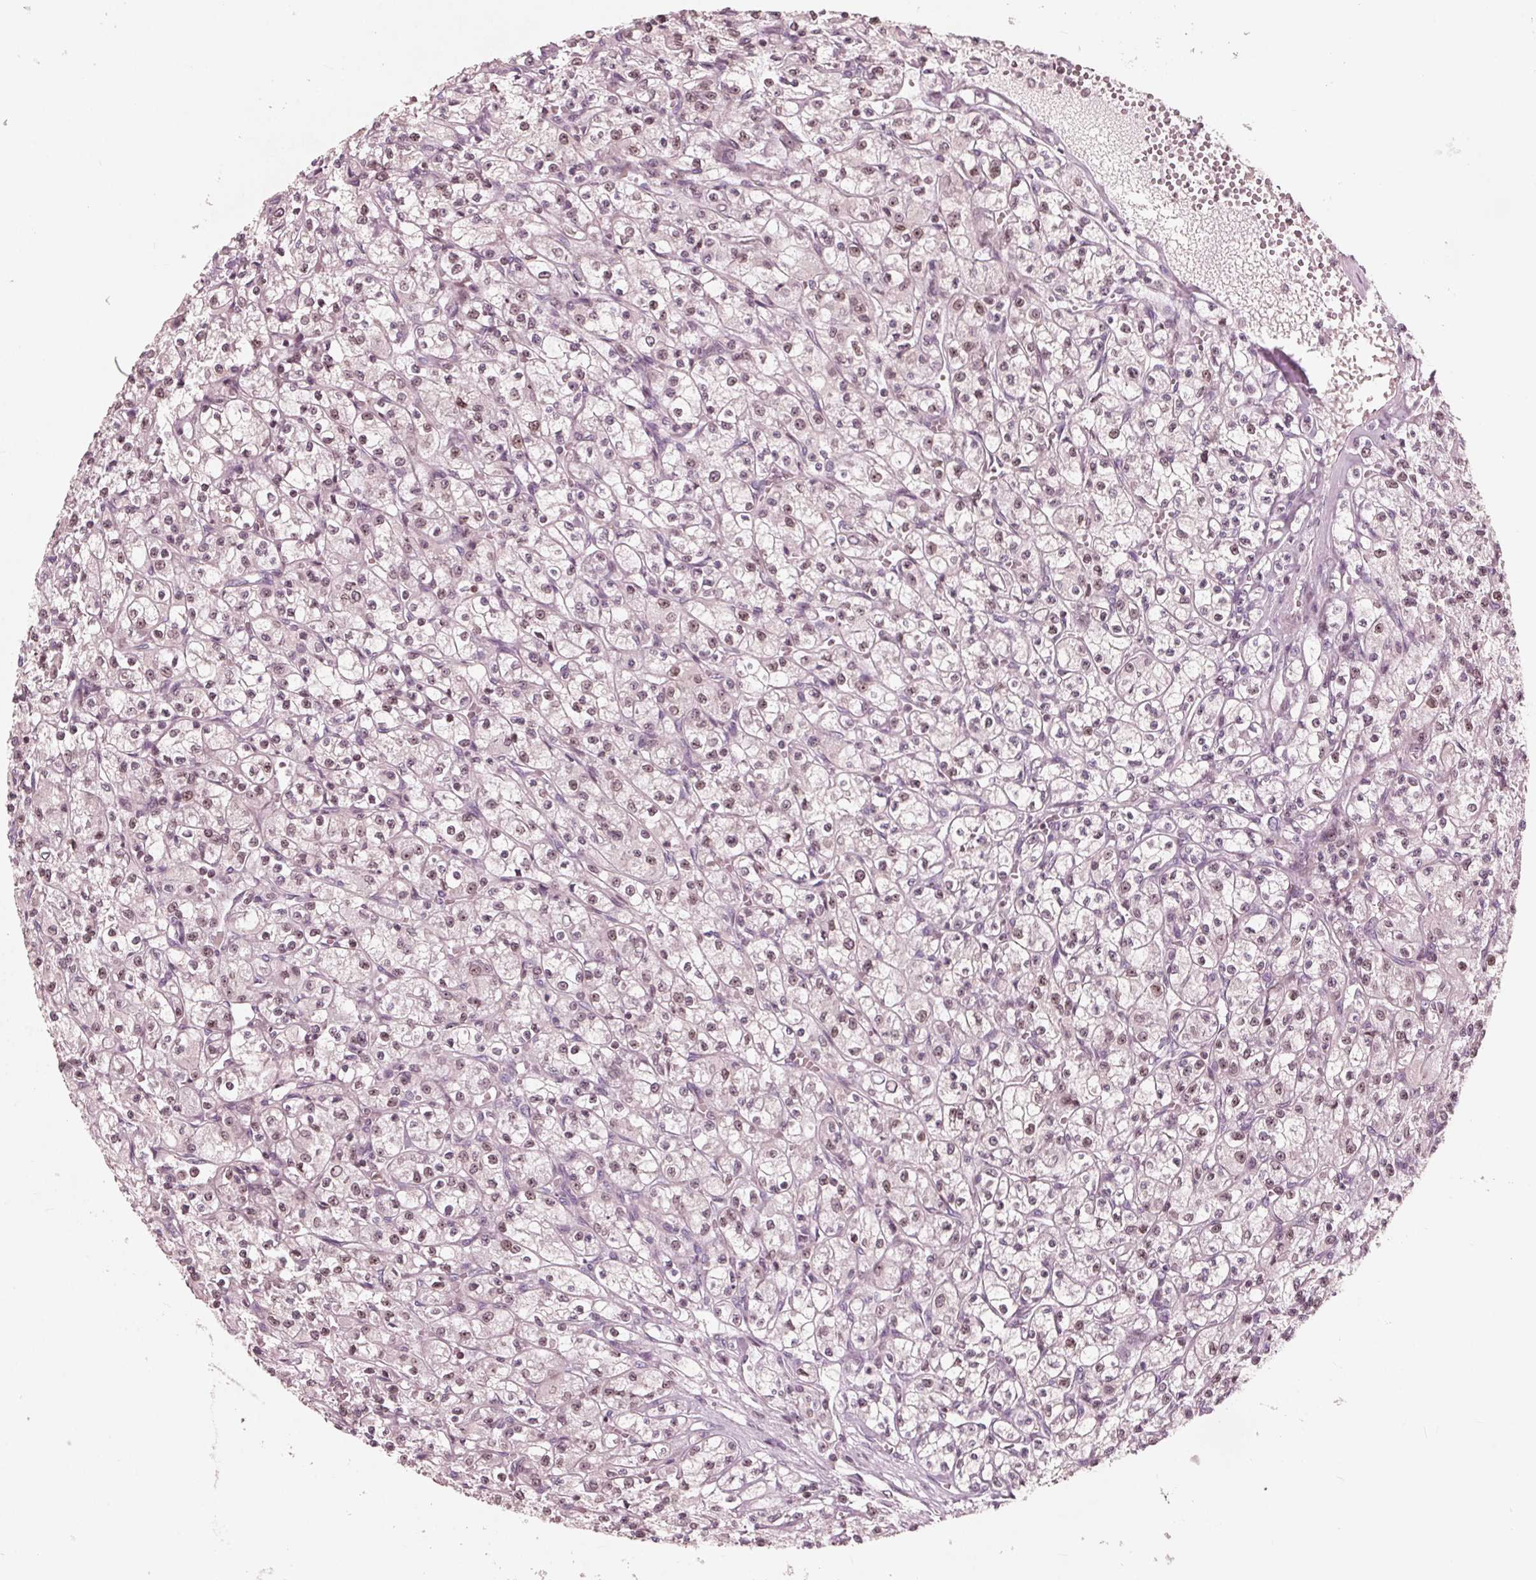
{"staining": {"intensity": "weak", "quantity": ">75%", "location": "nuclear"}, "tissue": "renal cancer", "cell_type": "Tumor cells", "image_type": "cancer", "snomed": [{"axis": "morphology", "description": "Adenocarcinoma, NOS"}, {"axis": "topography", "description": "Kidney"}], "caption": "Renal cancer (adenocarcinoma) stained with a protein marker reveals weak staining in tumor cells.", "gene": "NUP210", "patient": {"sex": "female", "age": 70}}